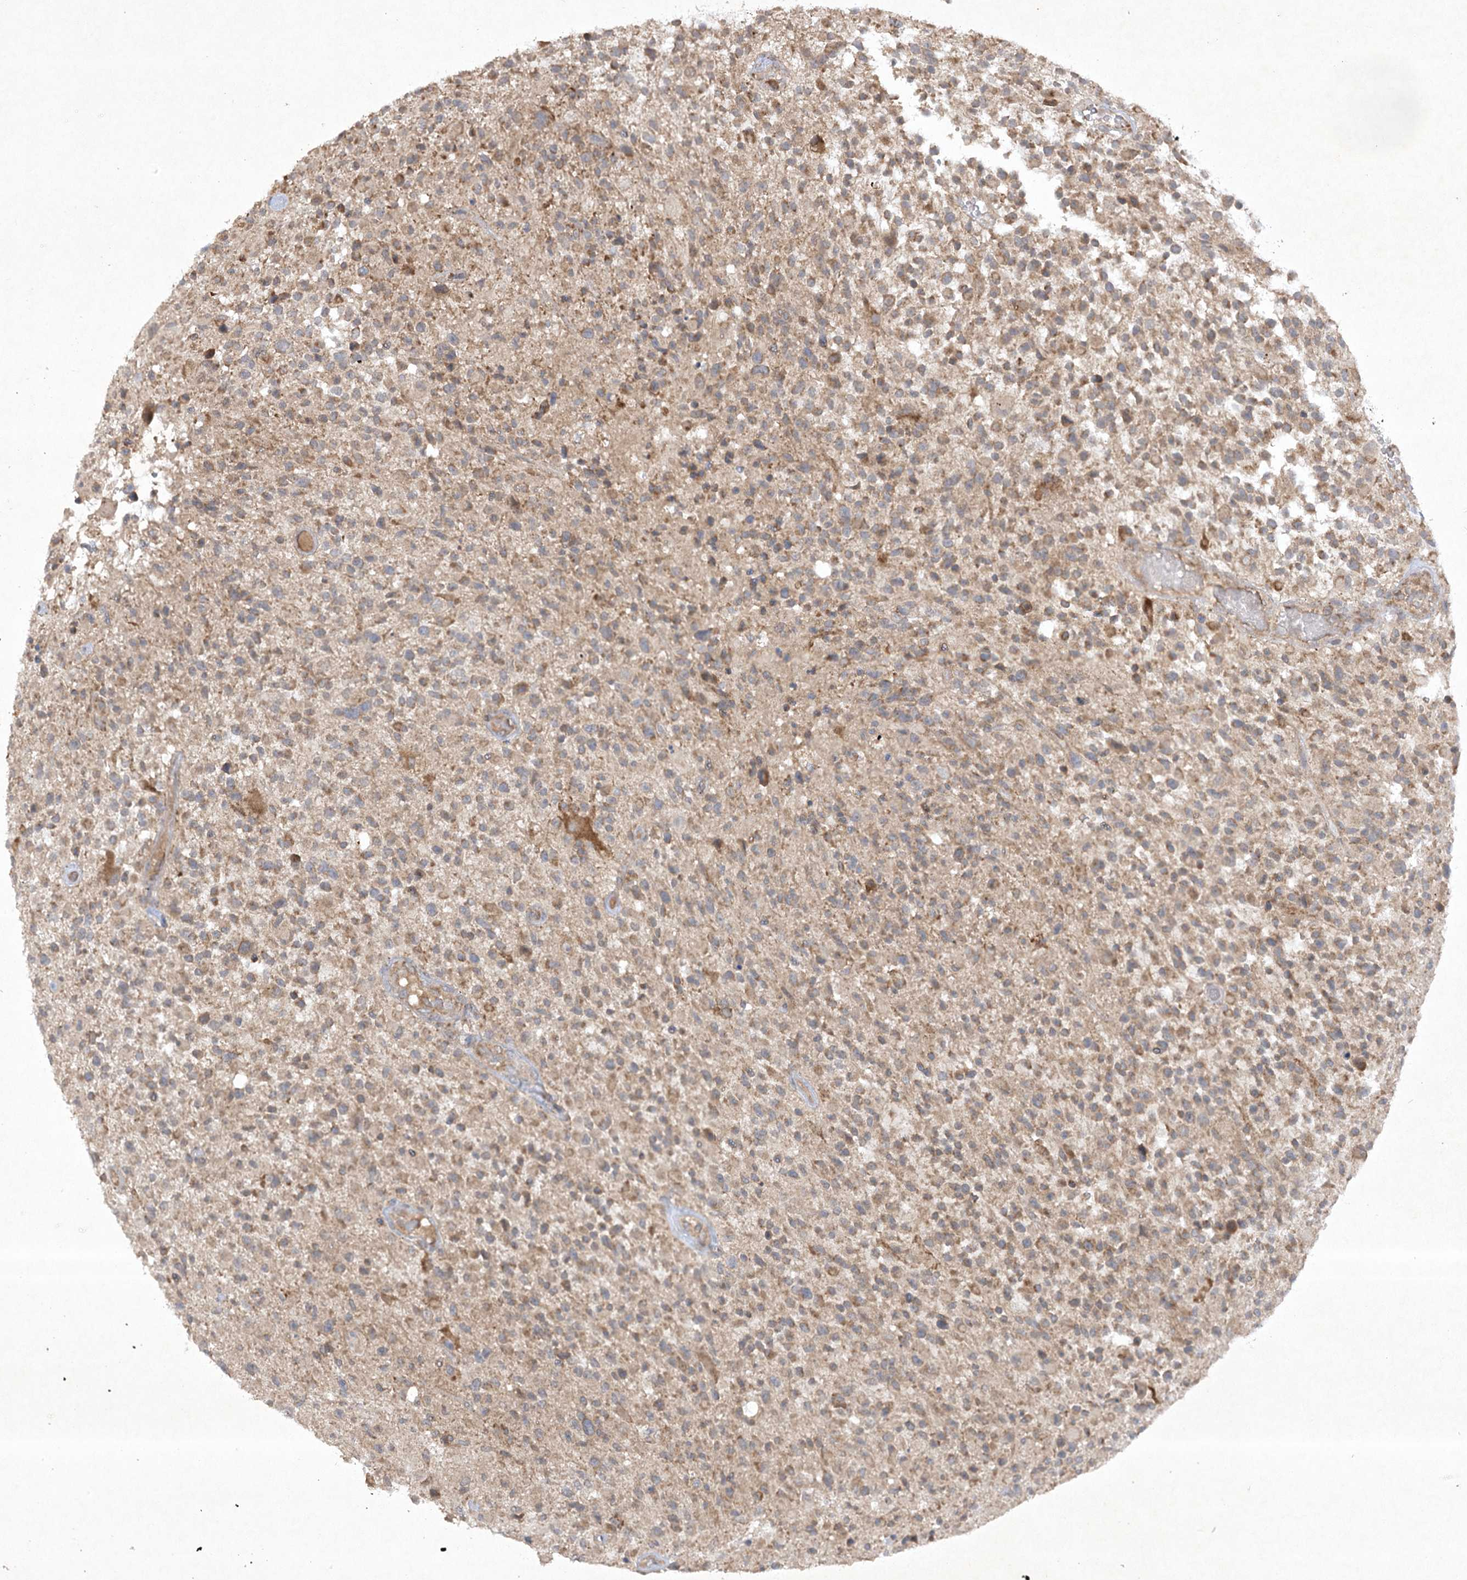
{"staining": {"intensity": "moderate", "quantity": "25%-75%", "location": "cytoplasmic/membranous"}, "tissue": "glioma", "cell_type": "Tumor cells", "image_type": "cancer", "snomed": [{"axis": "morphology", "description": "Glioma, malignant, High grade"}, {"axis": "morphology", "description": "Glioblastoma, NOS"}, {"axis": "topography", "description": "Brain"}], "caption": "Malignant high-grade glioma stained with immunohistochemistry (IHC) demonstrates moderate cytoplasmic/membranous staining in approximately 25%-75% of tumor cells. Immunohistochemistry stains the protein in brown and the nuclei are stained blue.", "gene": "TRAF3IP1", "patient": {"sex": "male", "age": 60}}